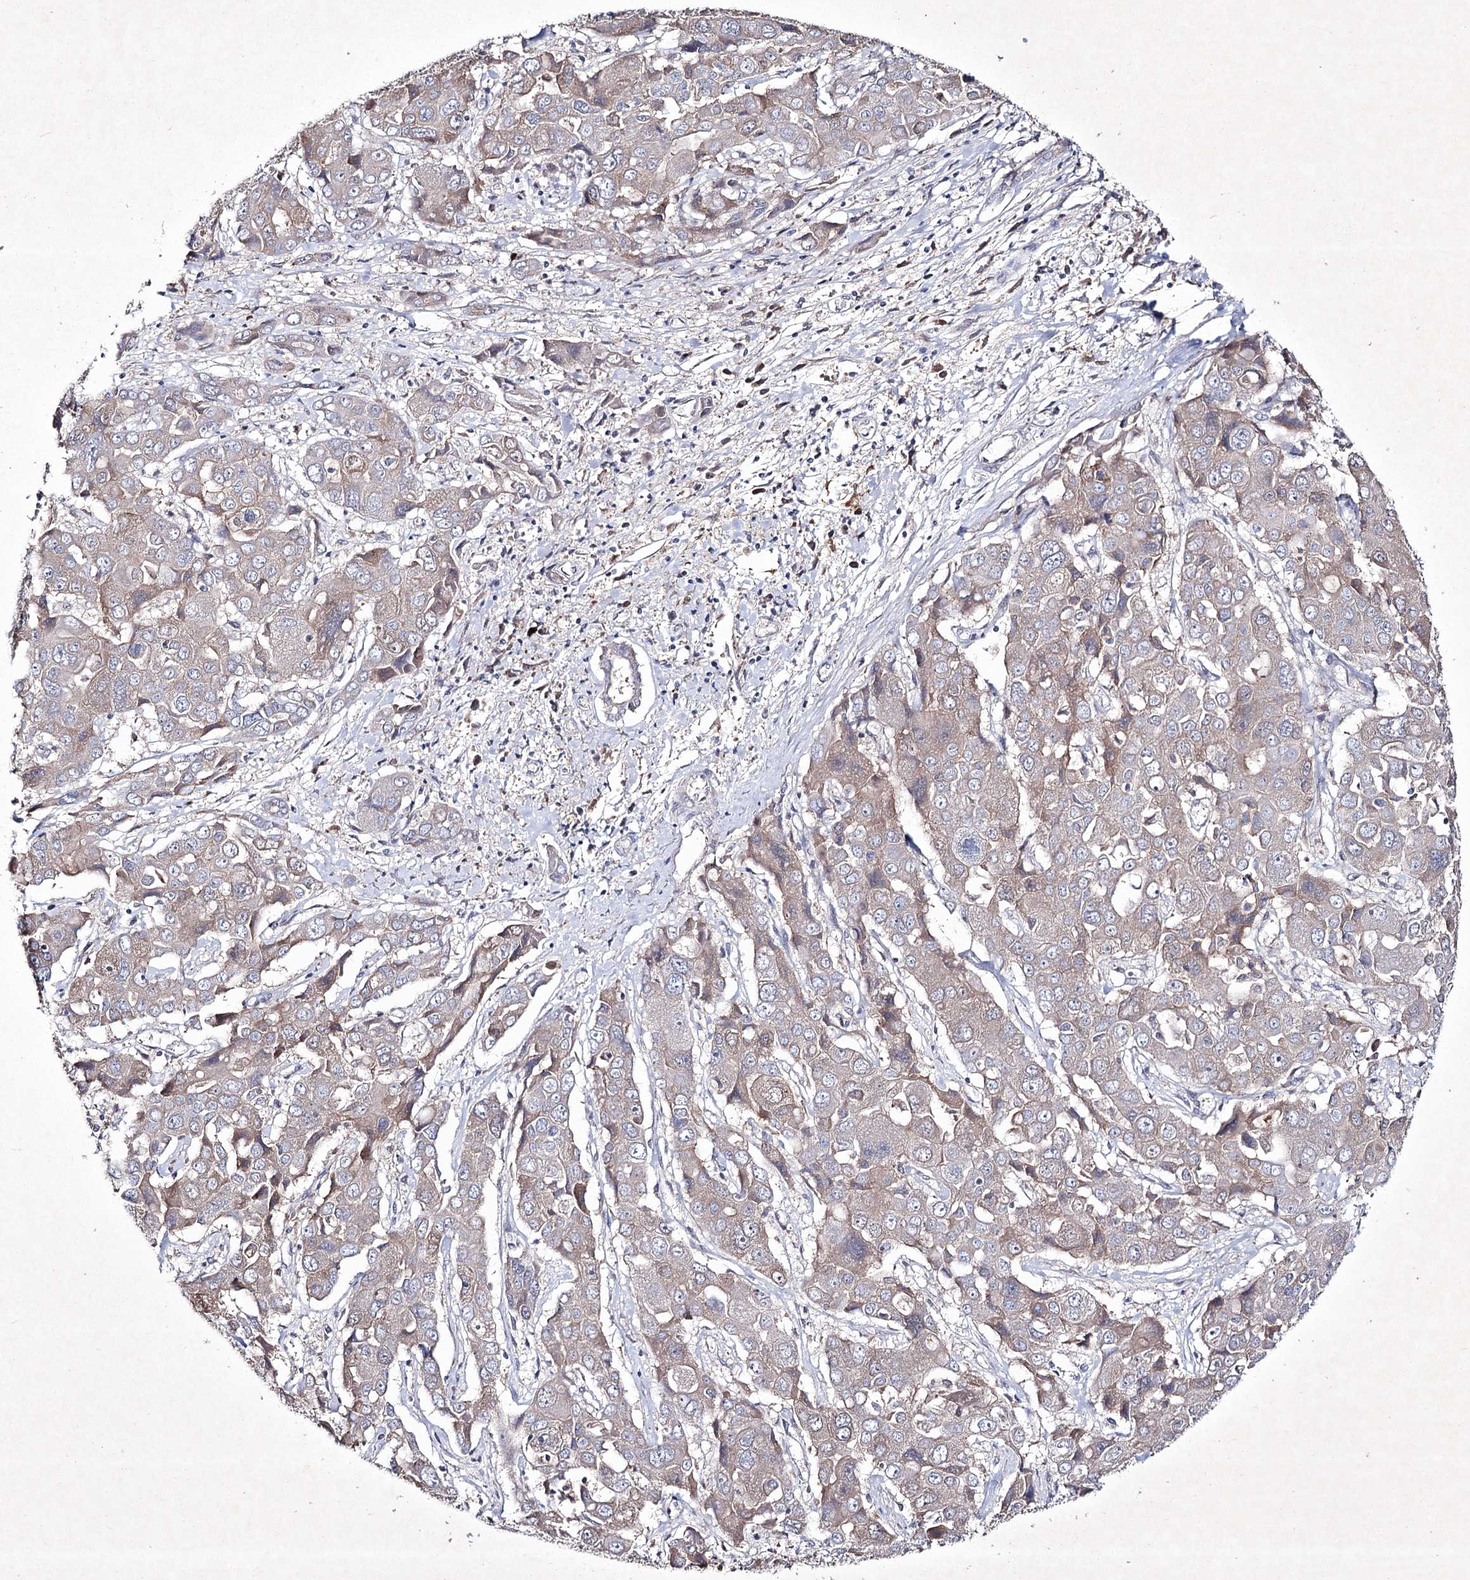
{"staining": {"intensity": "weak", "quantity": "<25%", "location": "cytoplasmic/membranous"}, "tissue": "liver cancer", "cell_type": "Tumor cells", "image_type": "cancer", "snomed": [{"axis": "morphology", "description": "Cholangiocarcinoma"}, {"axis": "topography", "description": "Liver"}], "caption": "This is an immunohistochemistry histopathology image of human liver cancer. There is no staining in tumor cells.", "gene": "SEMA4G", "patient": {"sex": "male", "age": 67}}